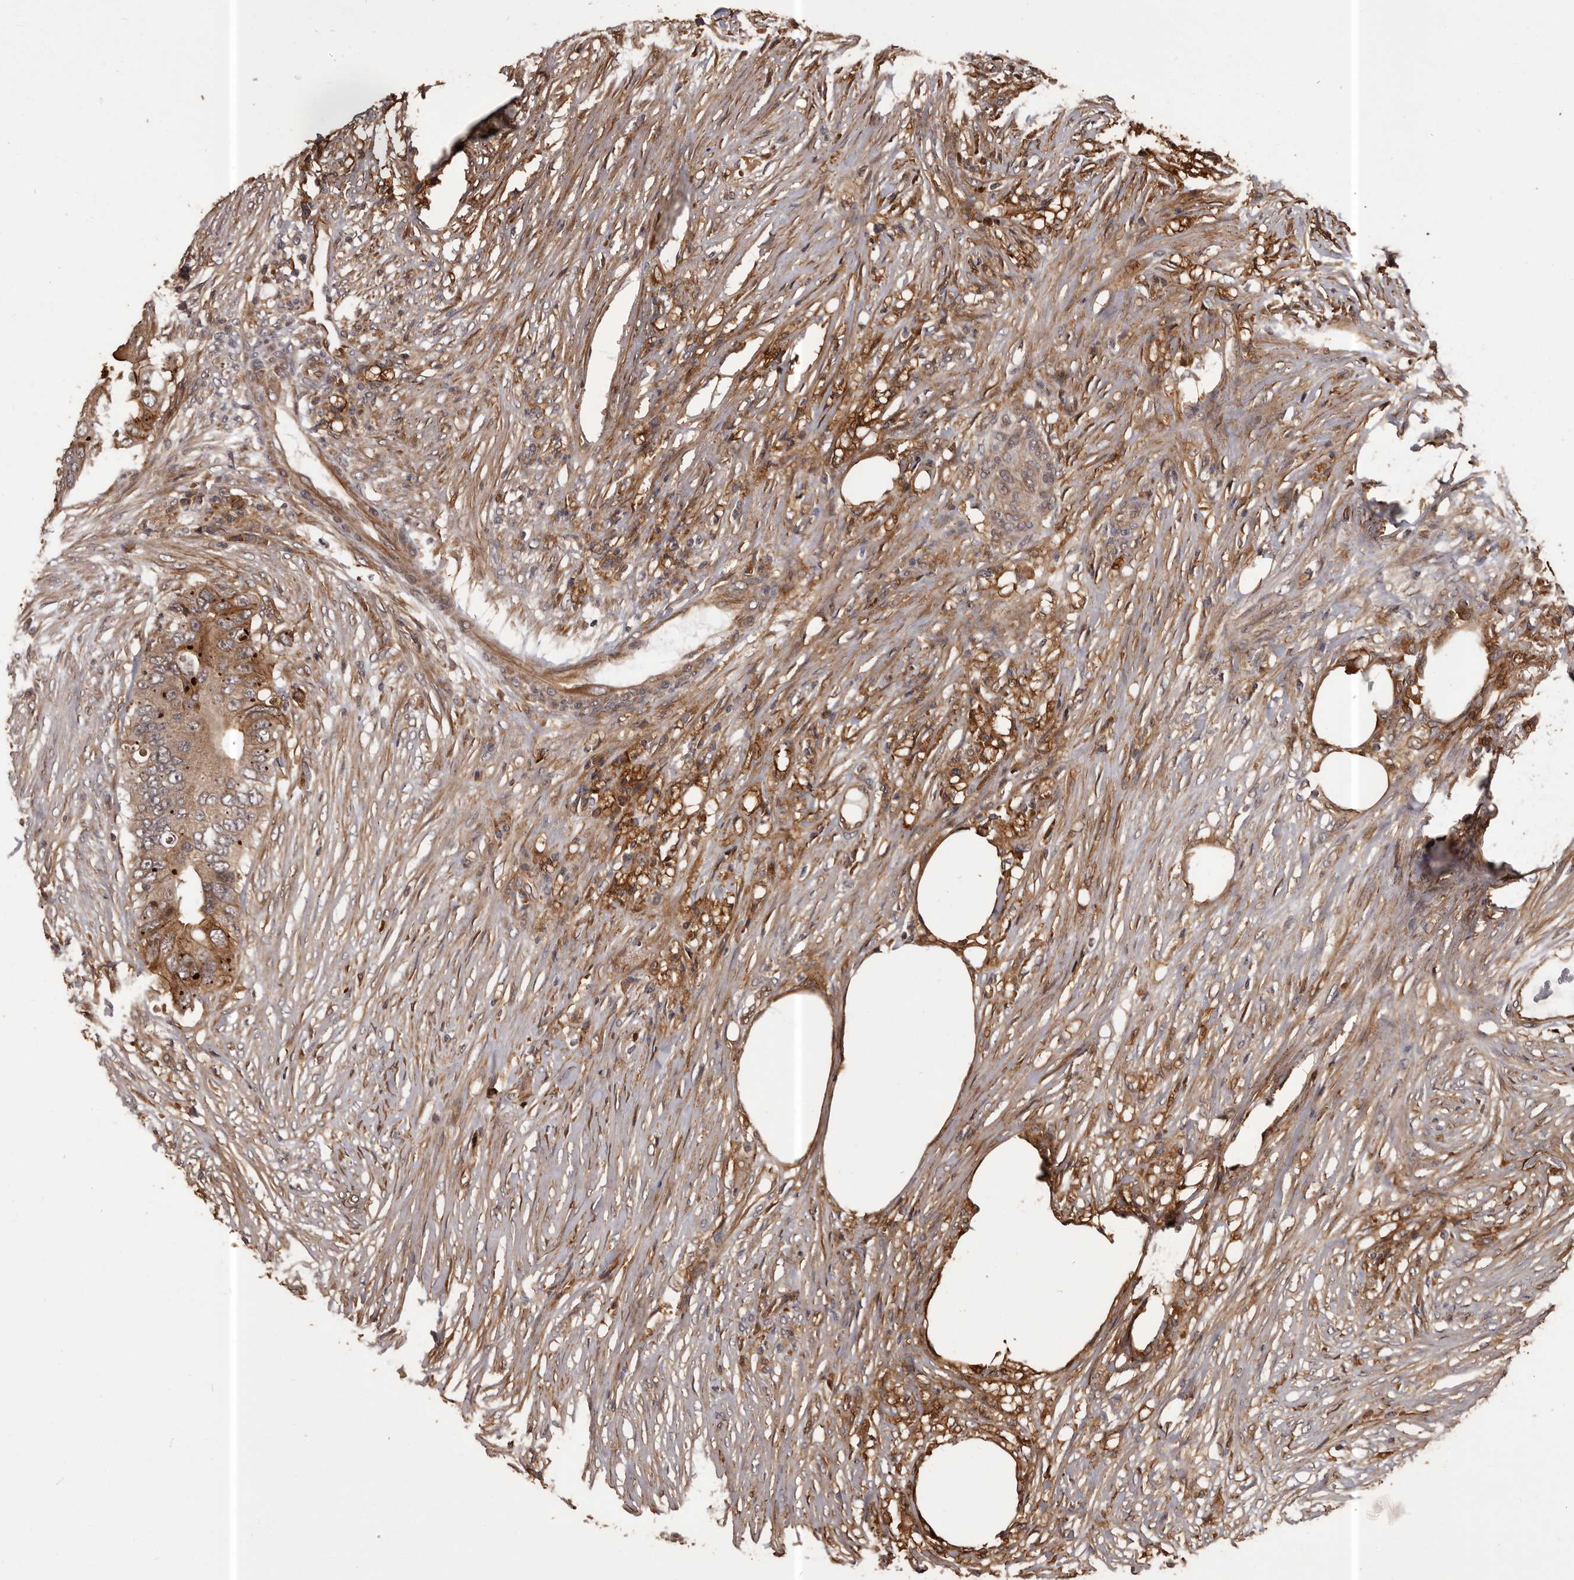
{"staining": {"intensity": "moderate", "quantity": ">75%", "location": "cytoplasmic/membranous"}, "tissue": "colorectal cancer", "cell_type": "Tumor cells", "image_type": "cancer", "snomed": [{"axis": "morphology", "description": "Adenocarcinoma, NOS"}, {"axis": "topography", "description": "Colon"}], "caption": "Colorectal cancer (adenocarcinoma) stained with a brown dye demonstrates moderate cytoplasmic/membranous positive positivity in about >75% of tumor cells.", "gene": "SLITRK6", "patient": {"sex": "male", "age": 71}}